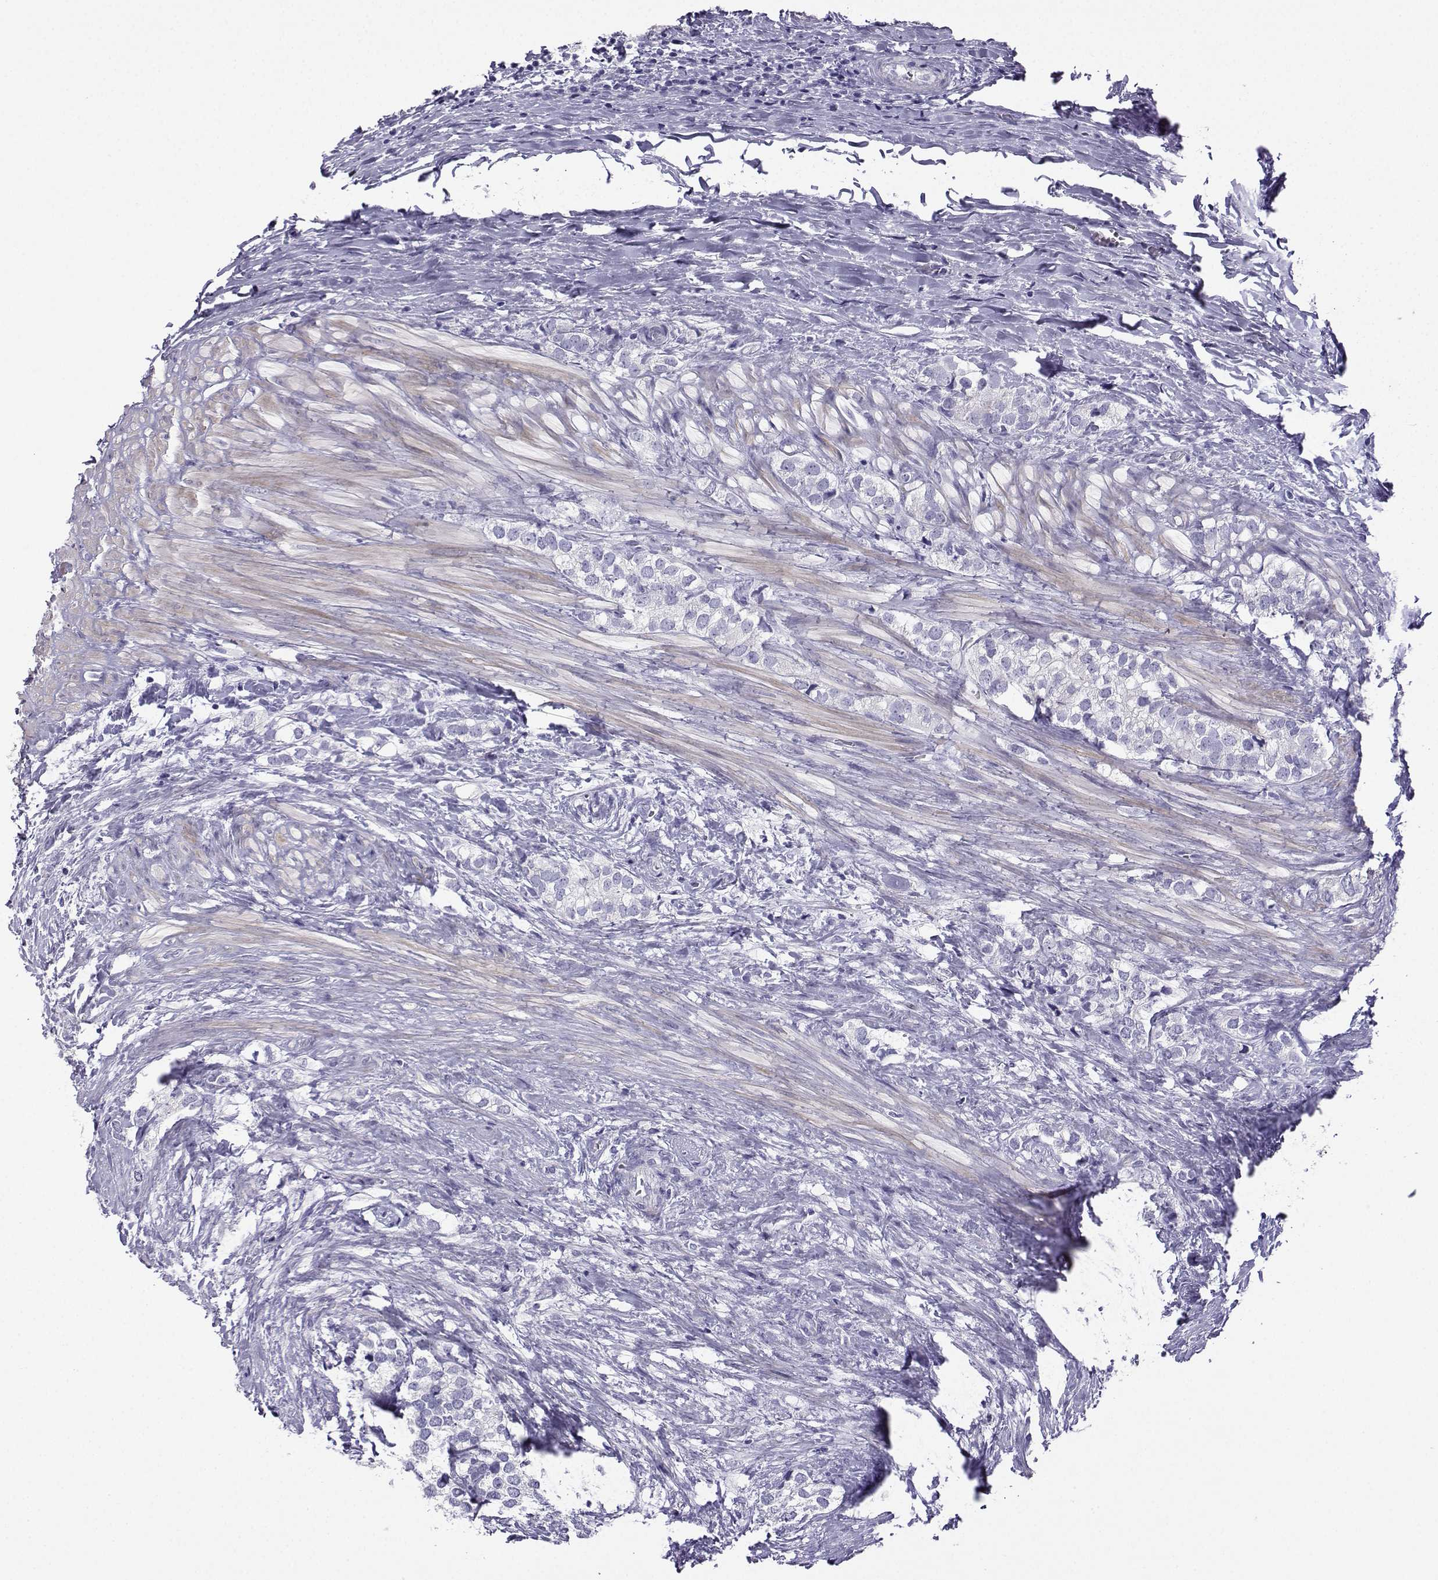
{"staining": {"intensity": "negative", "quantity": "none", "location": "none"}, "tissue": "prostate cancer", "cell_type": "Tumor cells", "image_type": "cancer", "snomed": [{"axis": "morphology", "description": "Adenocarcinoma, NOS"}, {"axis": "topography", "description": "Prostate and seminal vesicle, NOS"}], "caption": "IHC histopathology image of prostate cancer stained for a protein (brown), which demonstrates no staining in tumor cells.", "gene": "FBXO24", "patient": {"sex": "male", "age": 63}}